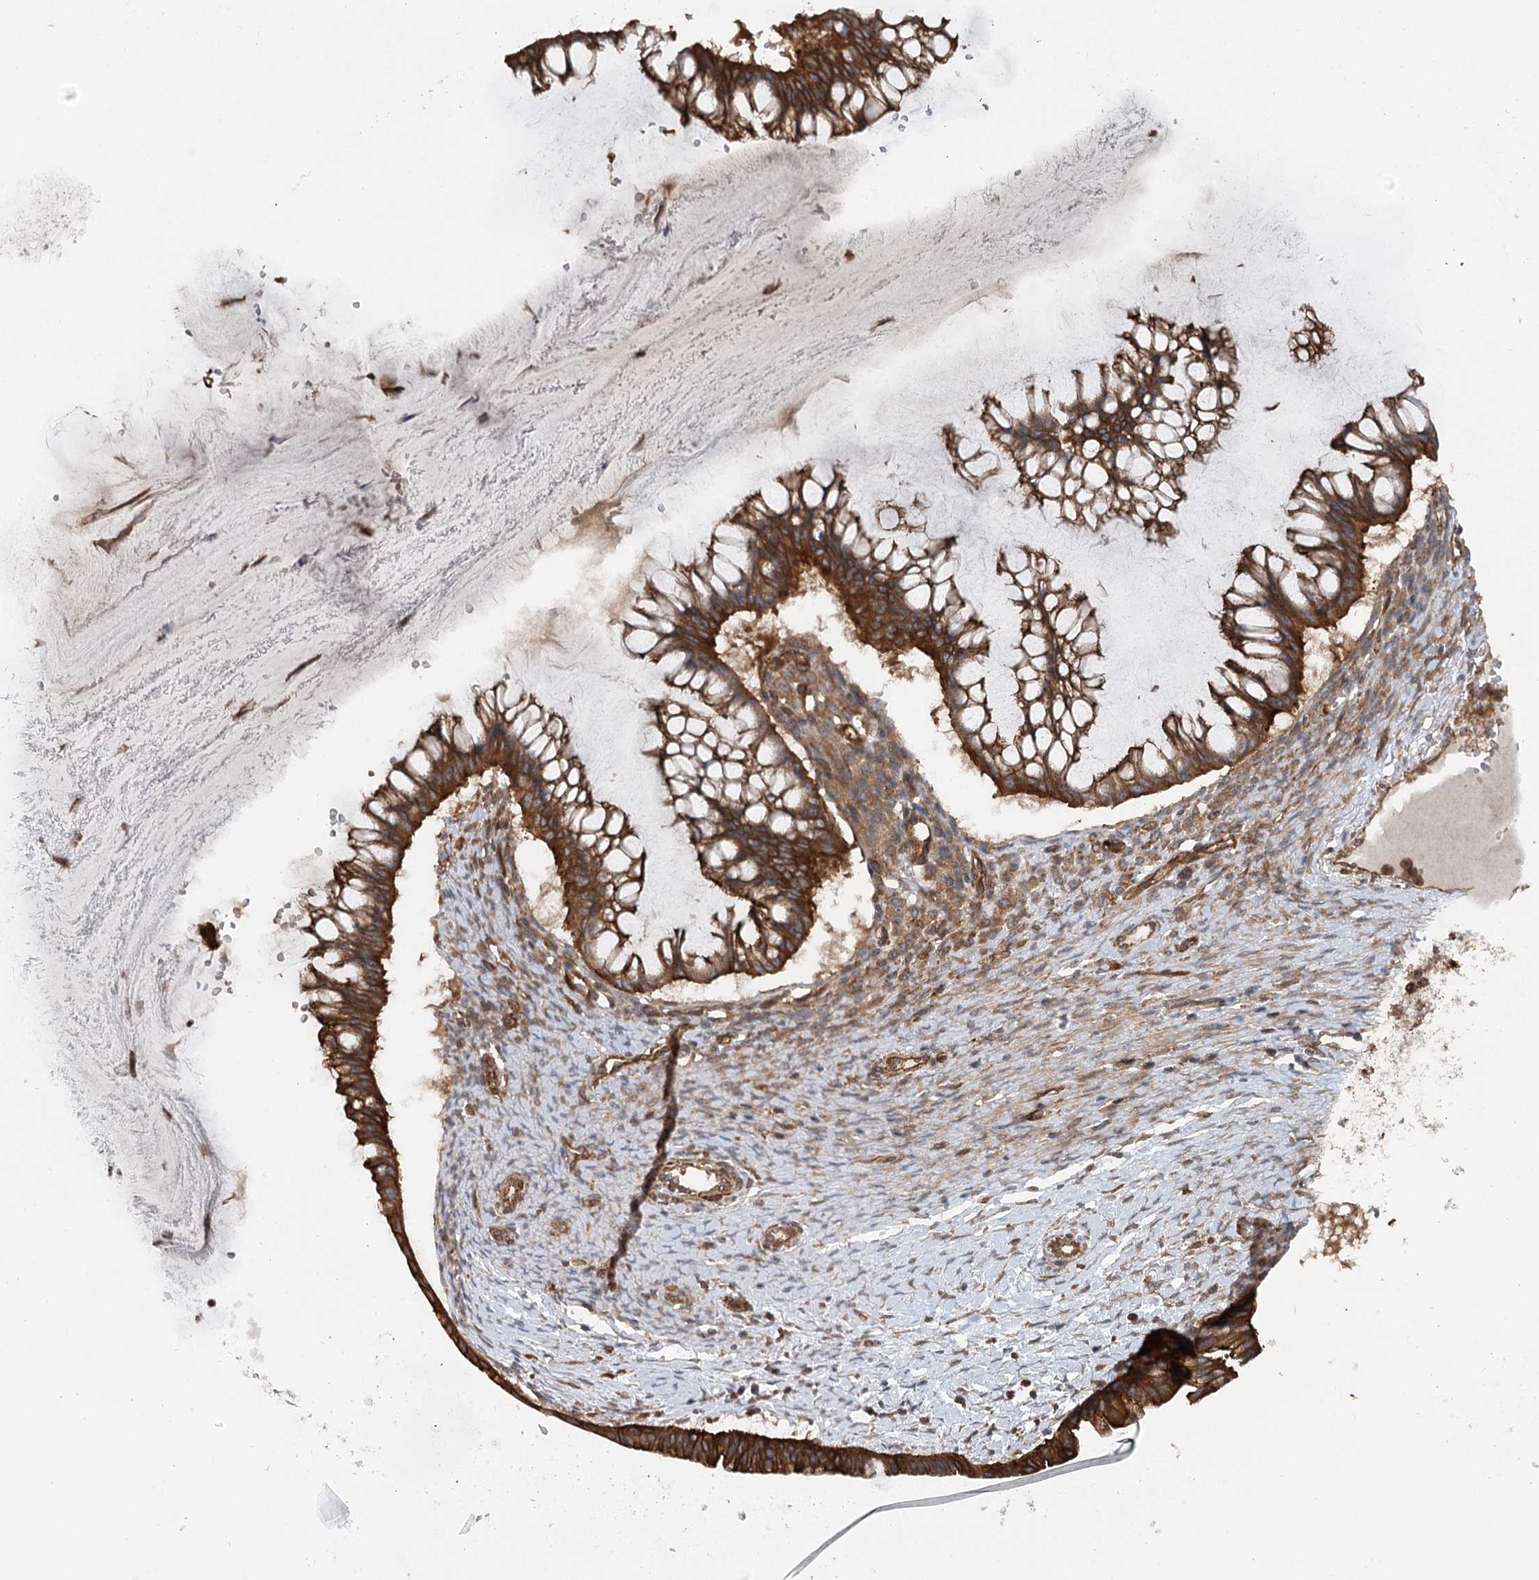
{"staining": {"intensity": "strong", "quantity": ">75%", "location": "cytoplasmic/membranous"}, "tissue": "ovarian cancer", "cell_type": "Tumor cells", "image_type": "cancer", "snomed": [{"axis": "morphology", "description": "Cystadenocarcinoma, mucinous, NOS"}, {"axis": "topography", "description": "Ovary"}], "caption": "Immunohistochemical staining of human ovarian cancer (mucinous cystadenocarcinoma) shows strong cytoplasmic/membranous protein expression in approximately >75% of tumor cells. (IHC, brightfield microscopy, high magnification).", "gene": "IQSEC1", "patient": {"sex": "female", "age": 73}}